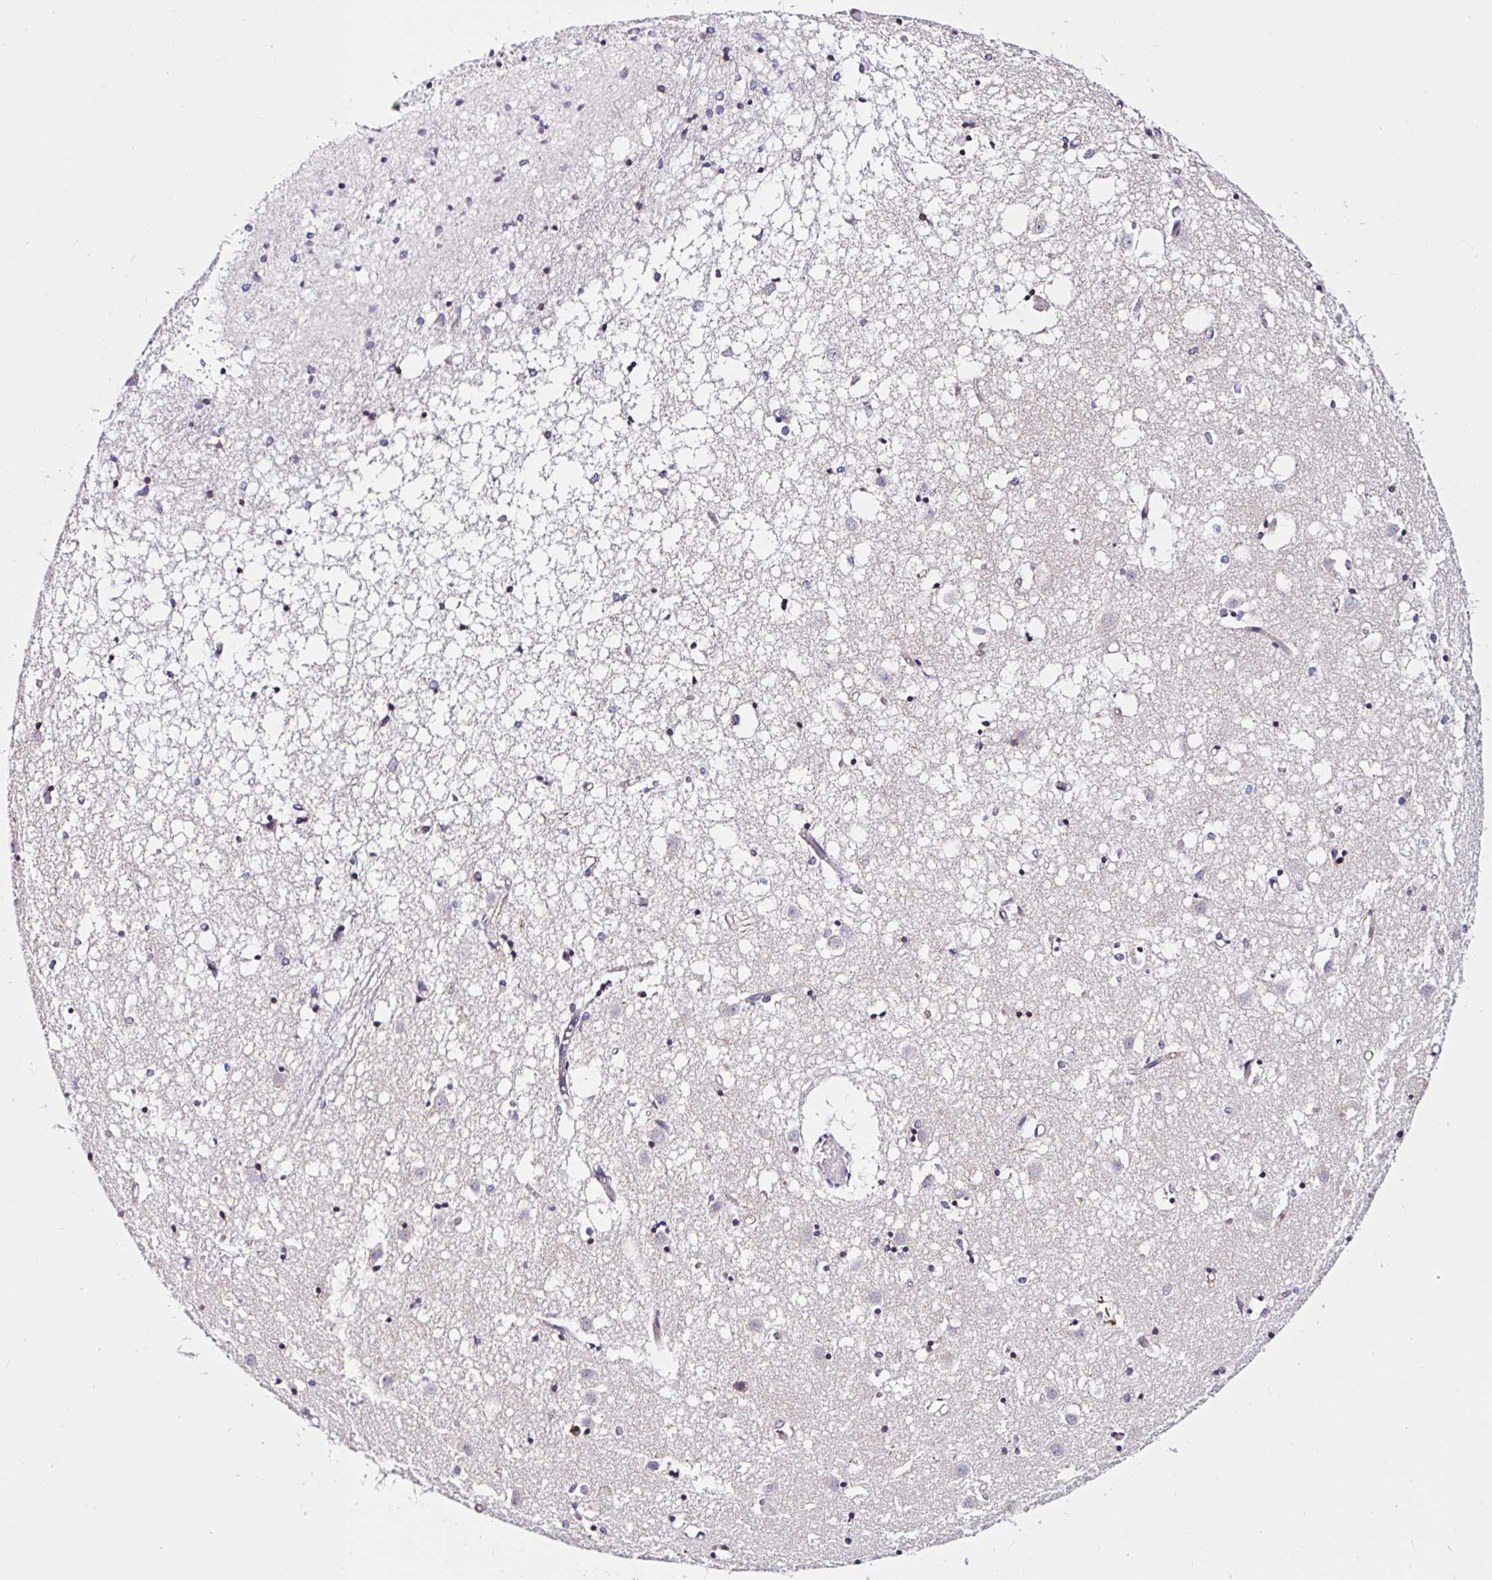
{"staining": {"intensity": "negative", "quantity": "none", "location": "none"}, "tissue": "caudate", "cell_type": "Glial cells", "image_type": "normal", "snomed": [{"axis": "morphology", "description": "Normal tissue, NOS"}, {"axis": "topography", "description": "Lateral ventricle wall"}], "caption": "A photomicrograph of caudate stained for a protein reveals no brown staining in glial cells.", "gene": "VSIG2", "patient": {"sex": "male", "age": 70}}